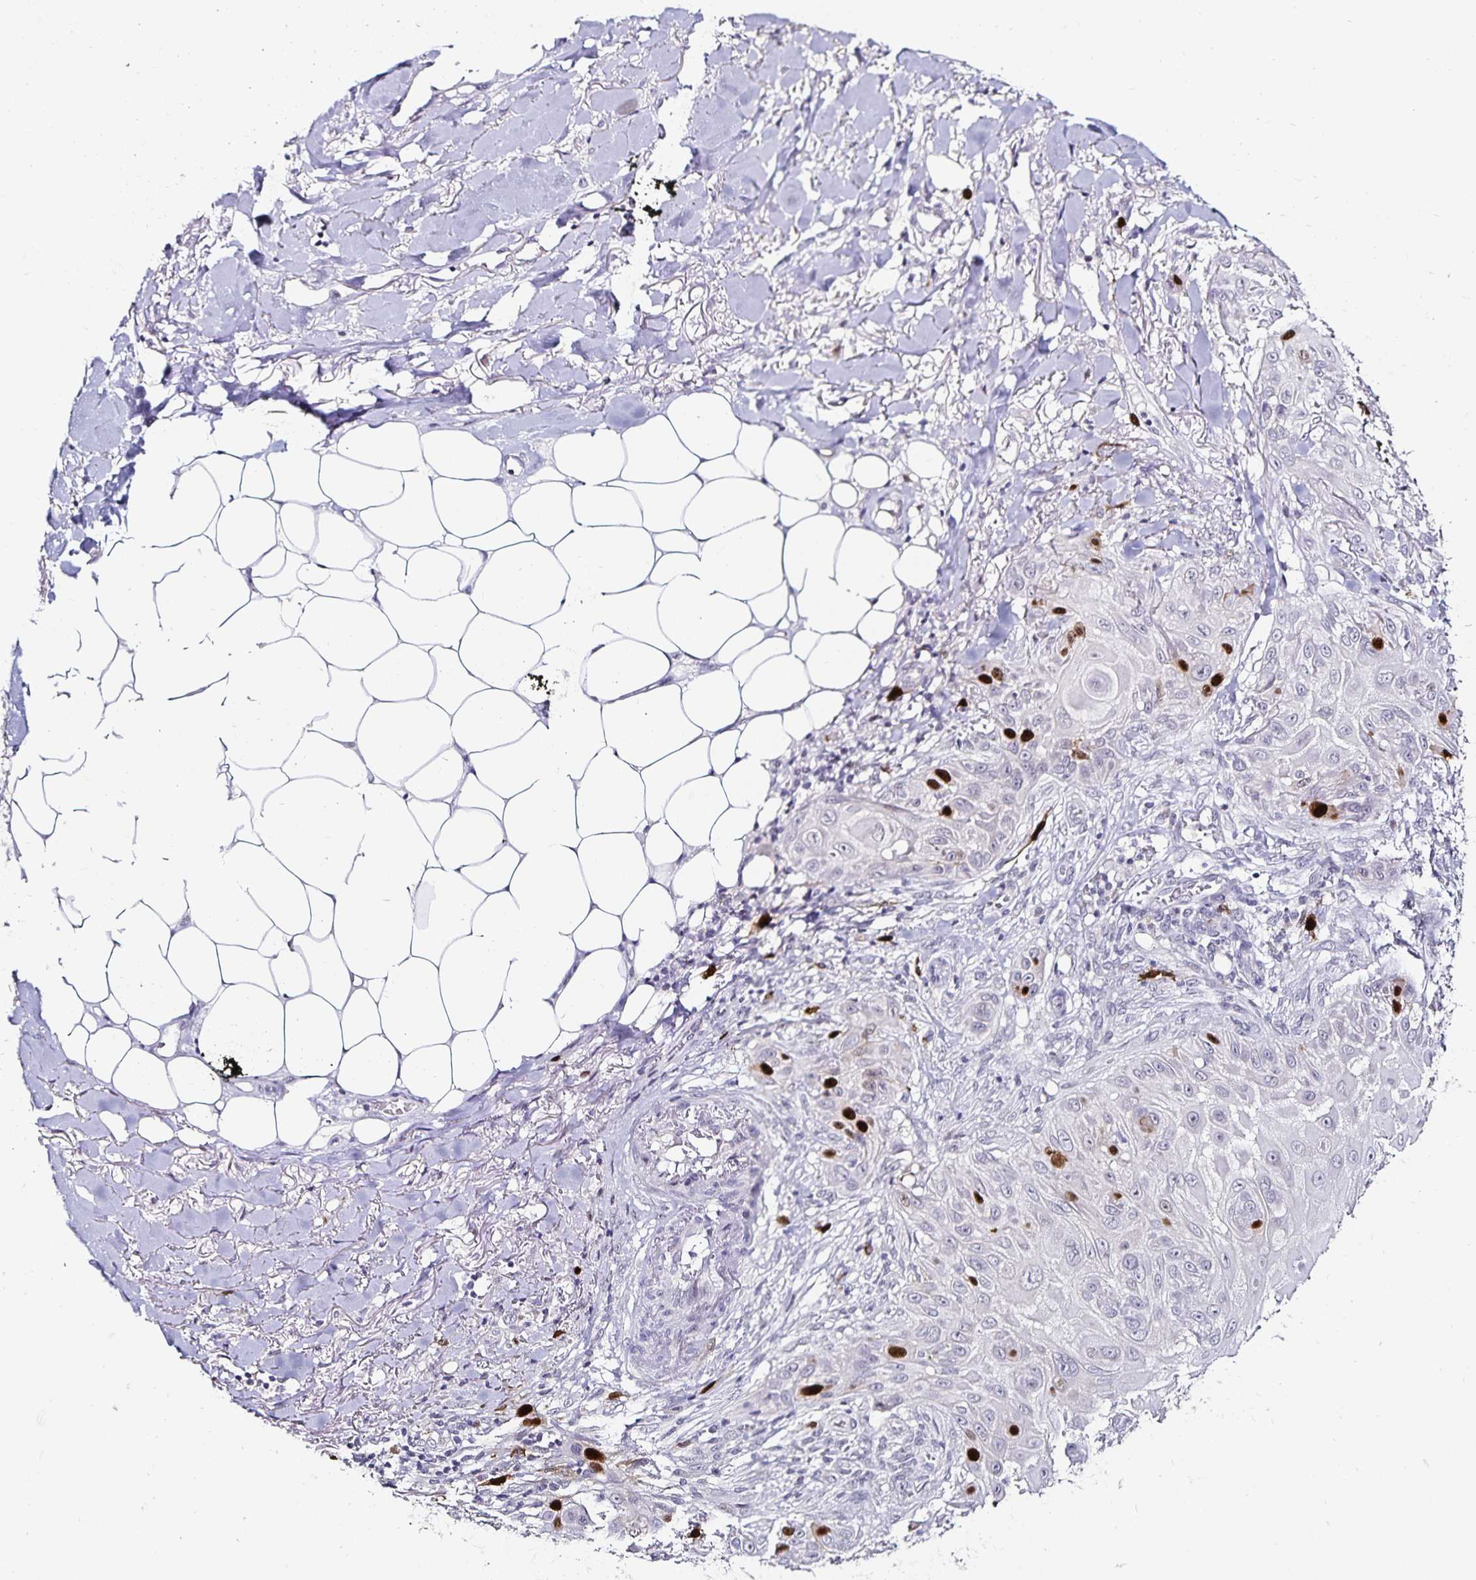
{"staining": {"intensity": "strong", "quantity": "<25%", "location": "nuclear"}, "tissue": "skin cancer", "cell_type": "Tumor cells", "image_type": "cancer", "snomed": [{"axis": "morphology", "description": "Squamous cell carcinoma, NOS"}, {"axis": "topography", "description": "Skin"}], "caption": "A photomicrograph of human skin cancer stained for a protein exhibits strong nuclear brown staining in tumor cells.", "gene": "ANLN", "patient": {"sex": "female", "age": 91}}